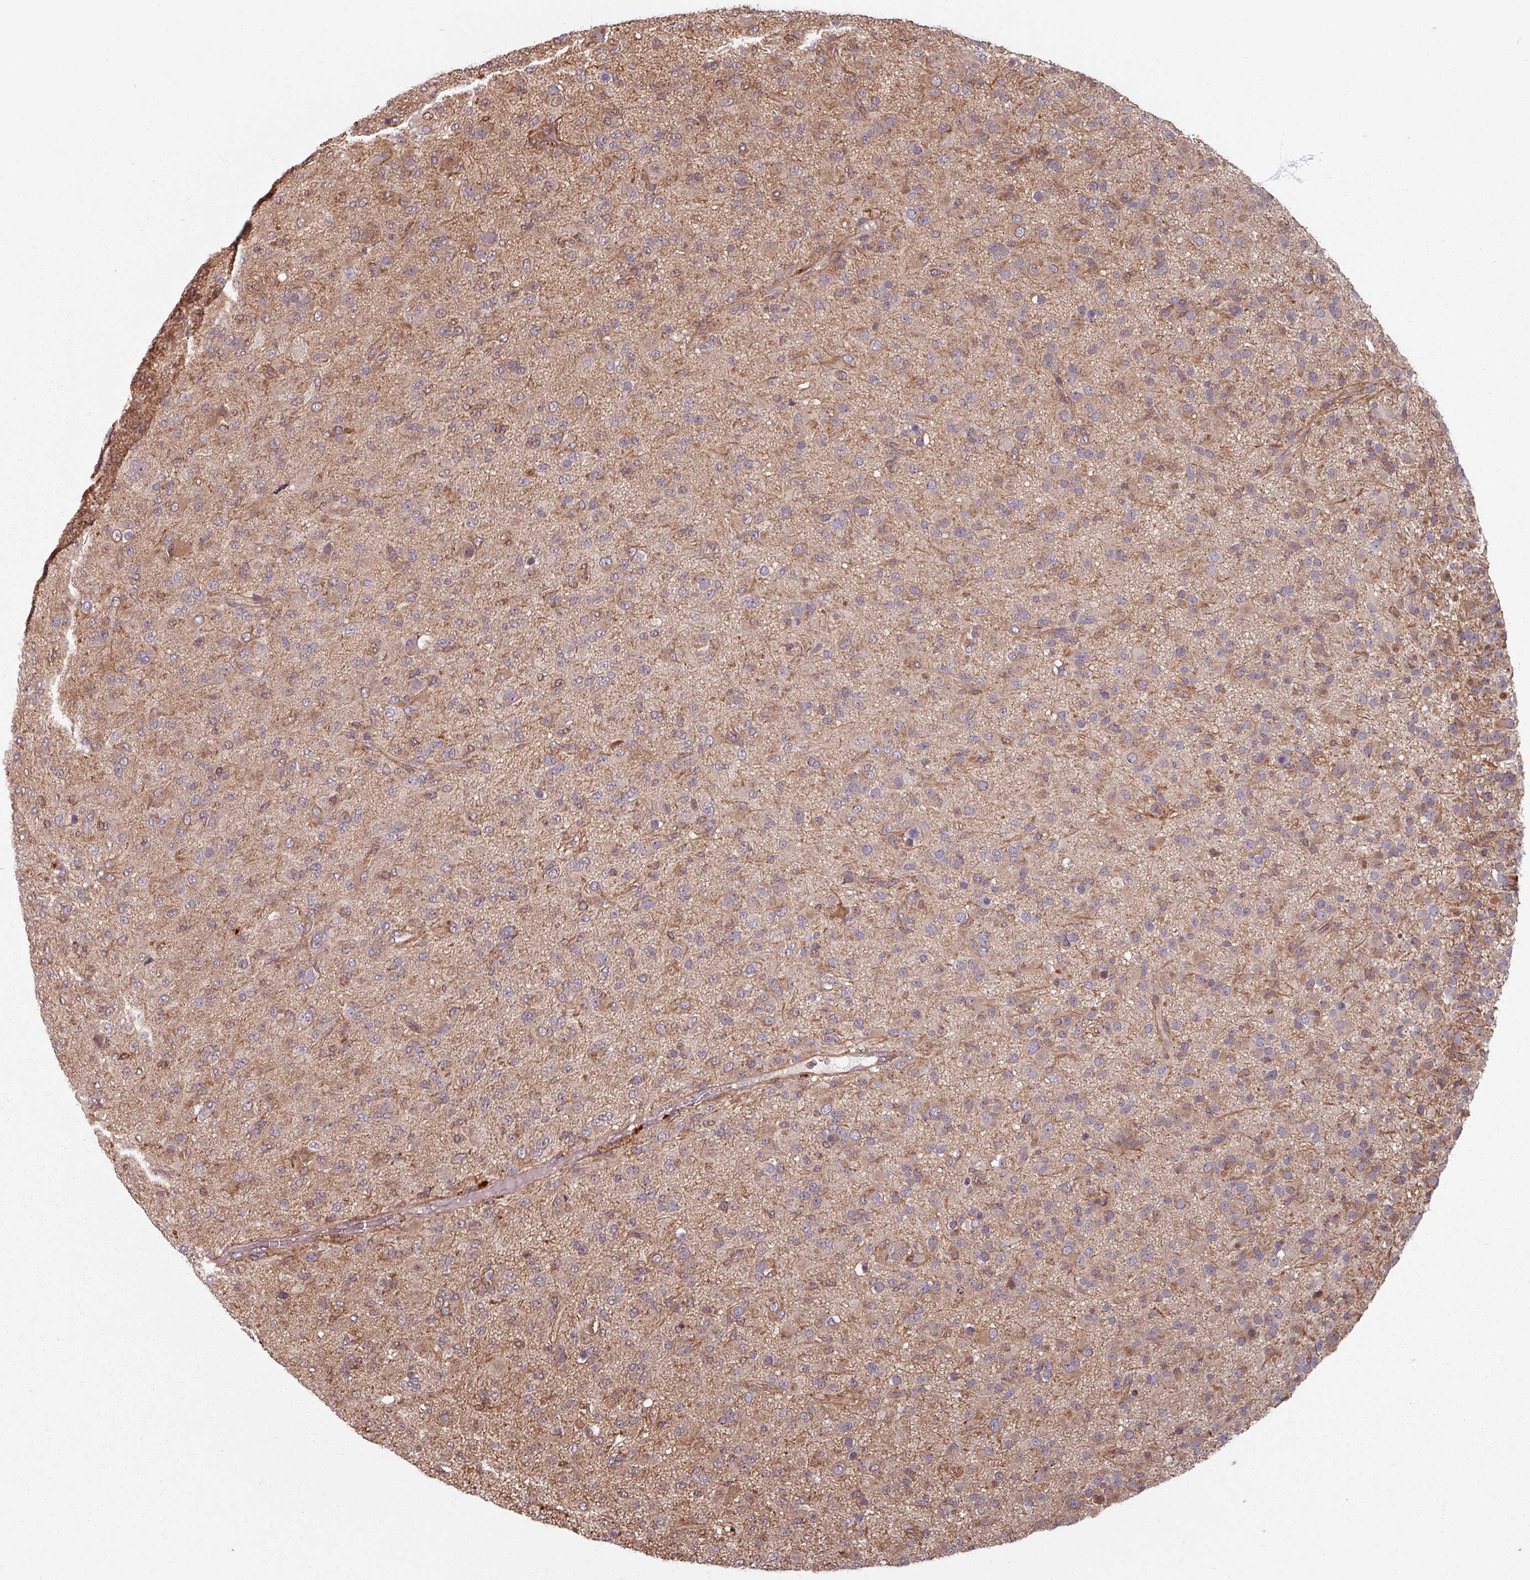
{"staining": {"intensity": "weak", "quantity": "<25%", "location": "cytoplasmic/membranous"}, "tissue": "glioma", "cell_type": "Tumor cells", "image_type": "cancer", "snomed": [{"axis": "morphology", "description": "Glioma, malignant, Low grade"}, {"axis": "topography", "description": "Brain"}], "caption": "IHC photomicrograph of human glioma stained for a protein (brown), which reveals no staining in tumor cells.", "gene": "EID1", "patient": {"sex": "male", "age": 65}}